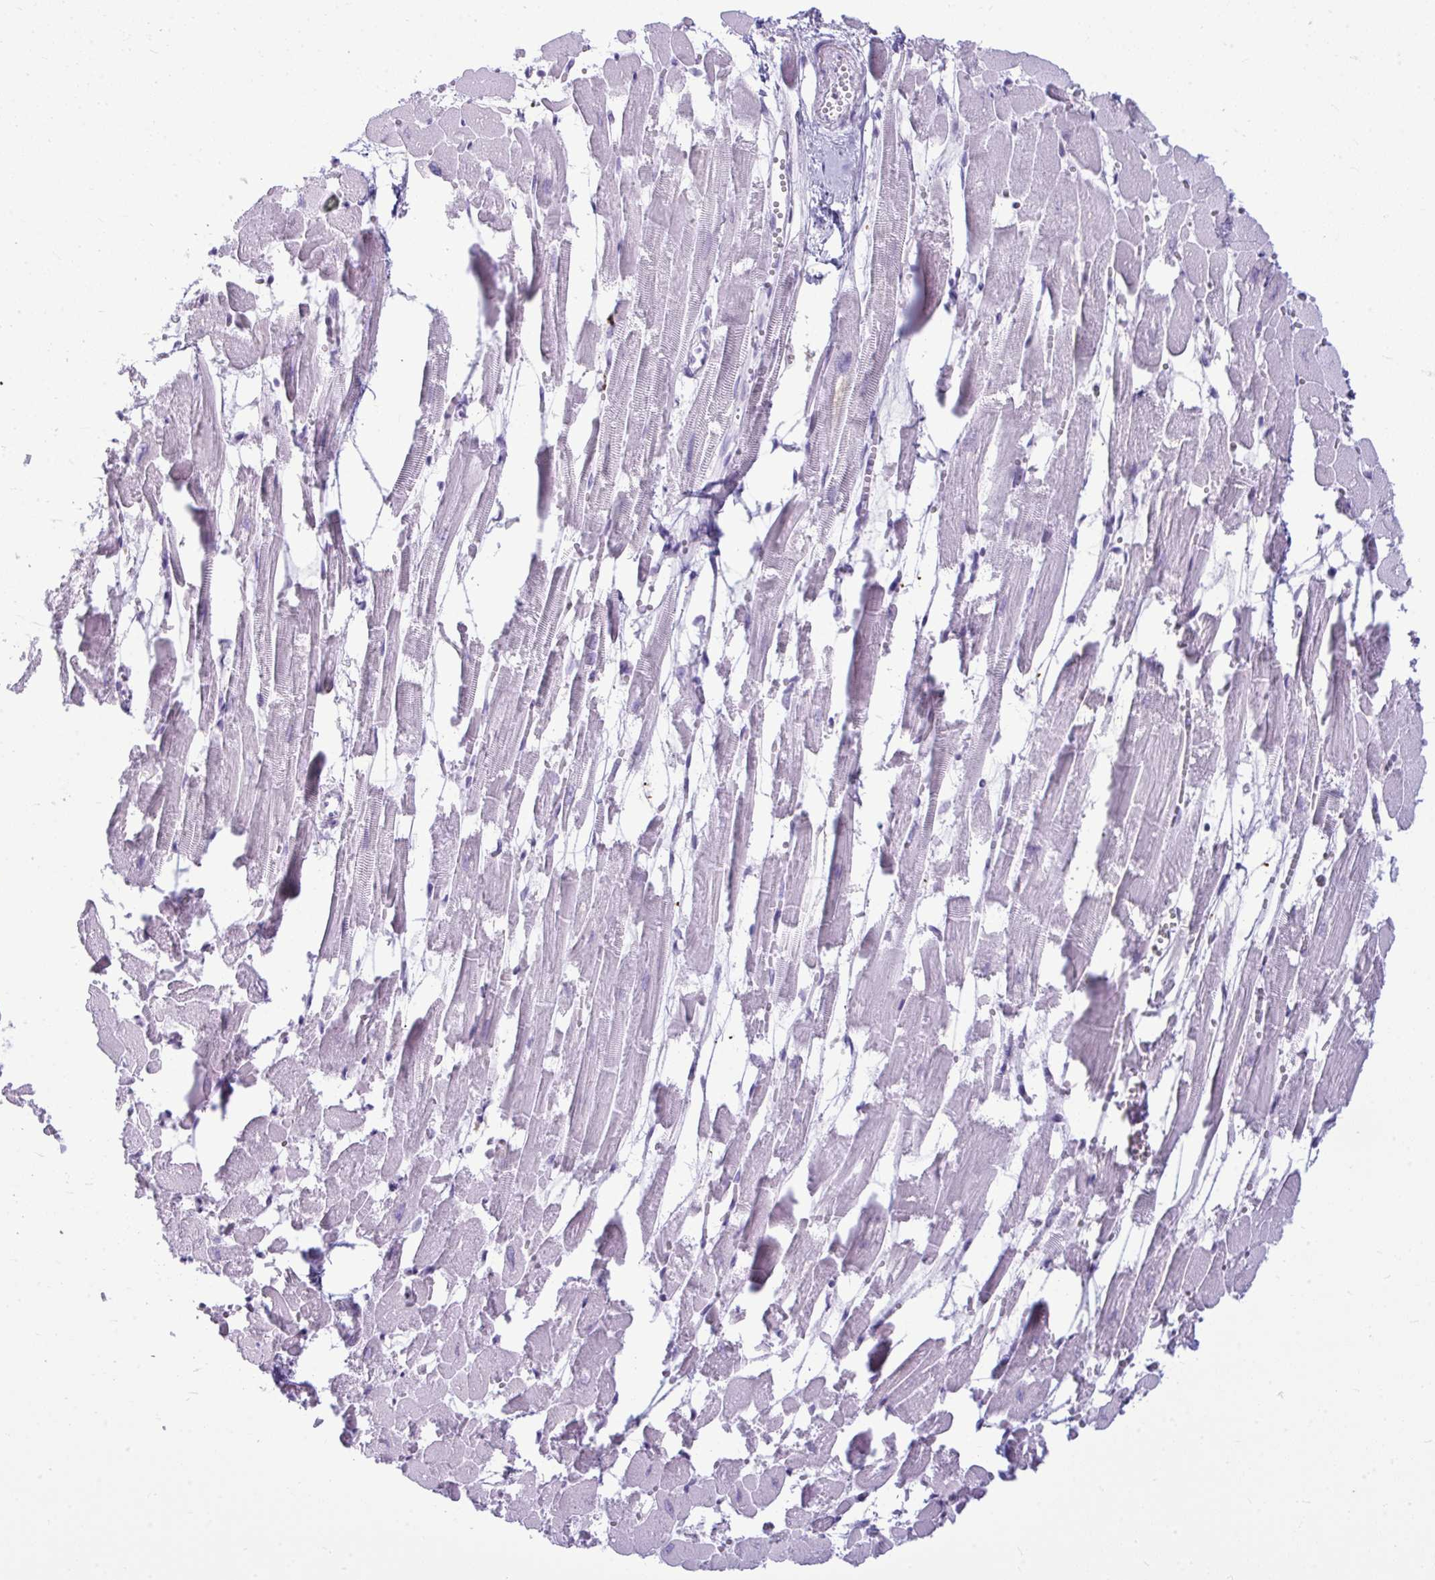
{"staining": {"intensity": "negative", "quantity": "none", "location": "none"}, "tissue": "heart muscle", "cell_type": "Cardiomyocytes", "image_type": "normal", "snomed": [{"axis": "morphology", "description": "Normal tissue, NOS"}, {"axis": "topography", "description": "Heart"}], "caption": "DAB immunohistochemical staining of unremarkable heart muscle demonstrates no significant staining in cardiomyocytes.", "gene": "ANKRD60", "patient": {"sex": "female", "age": 52}}